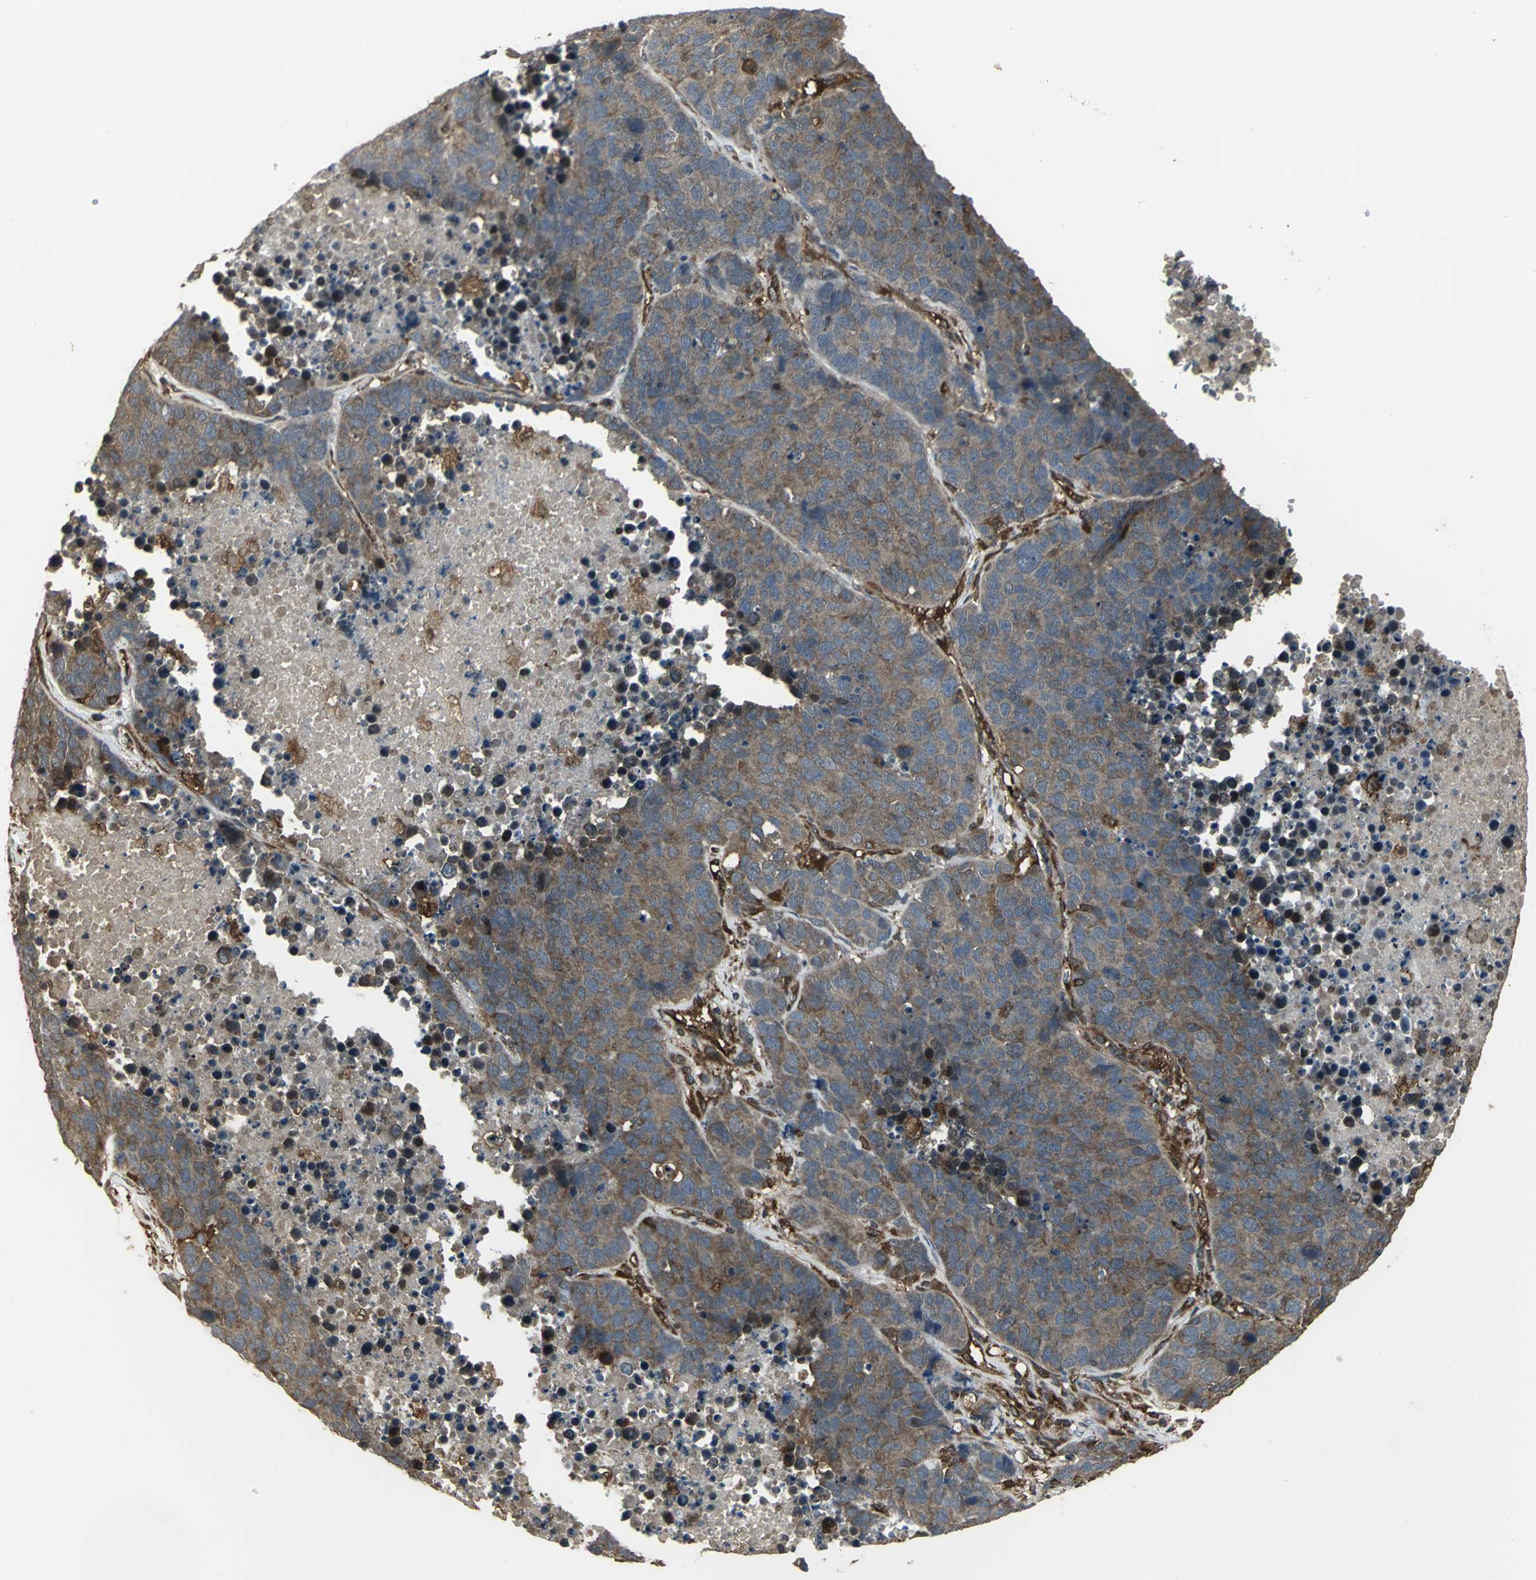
{"staining": {"intensity": "moderate", "quantity": ">75%", "location": "cytoplasmic/membranous"}, "tissue": "carcinoid", "cell_type": "Tumor cells", "image_type": "cancer", "snomed": [{"axis": "morphology", "description": "Carcinoid, malignant, NOS"}, {"axis": "topography", "description": "Lung"}], "caption": "An immunohistochemistry photomicrograph of neoplastic tissue is shown. Protein staining in brown labels moderate cytoplasmic/membranous positivity in carcinoid within tumor cells.", "gene": "PRXL2B", "patient": {"sex": "male", "age": 60}}